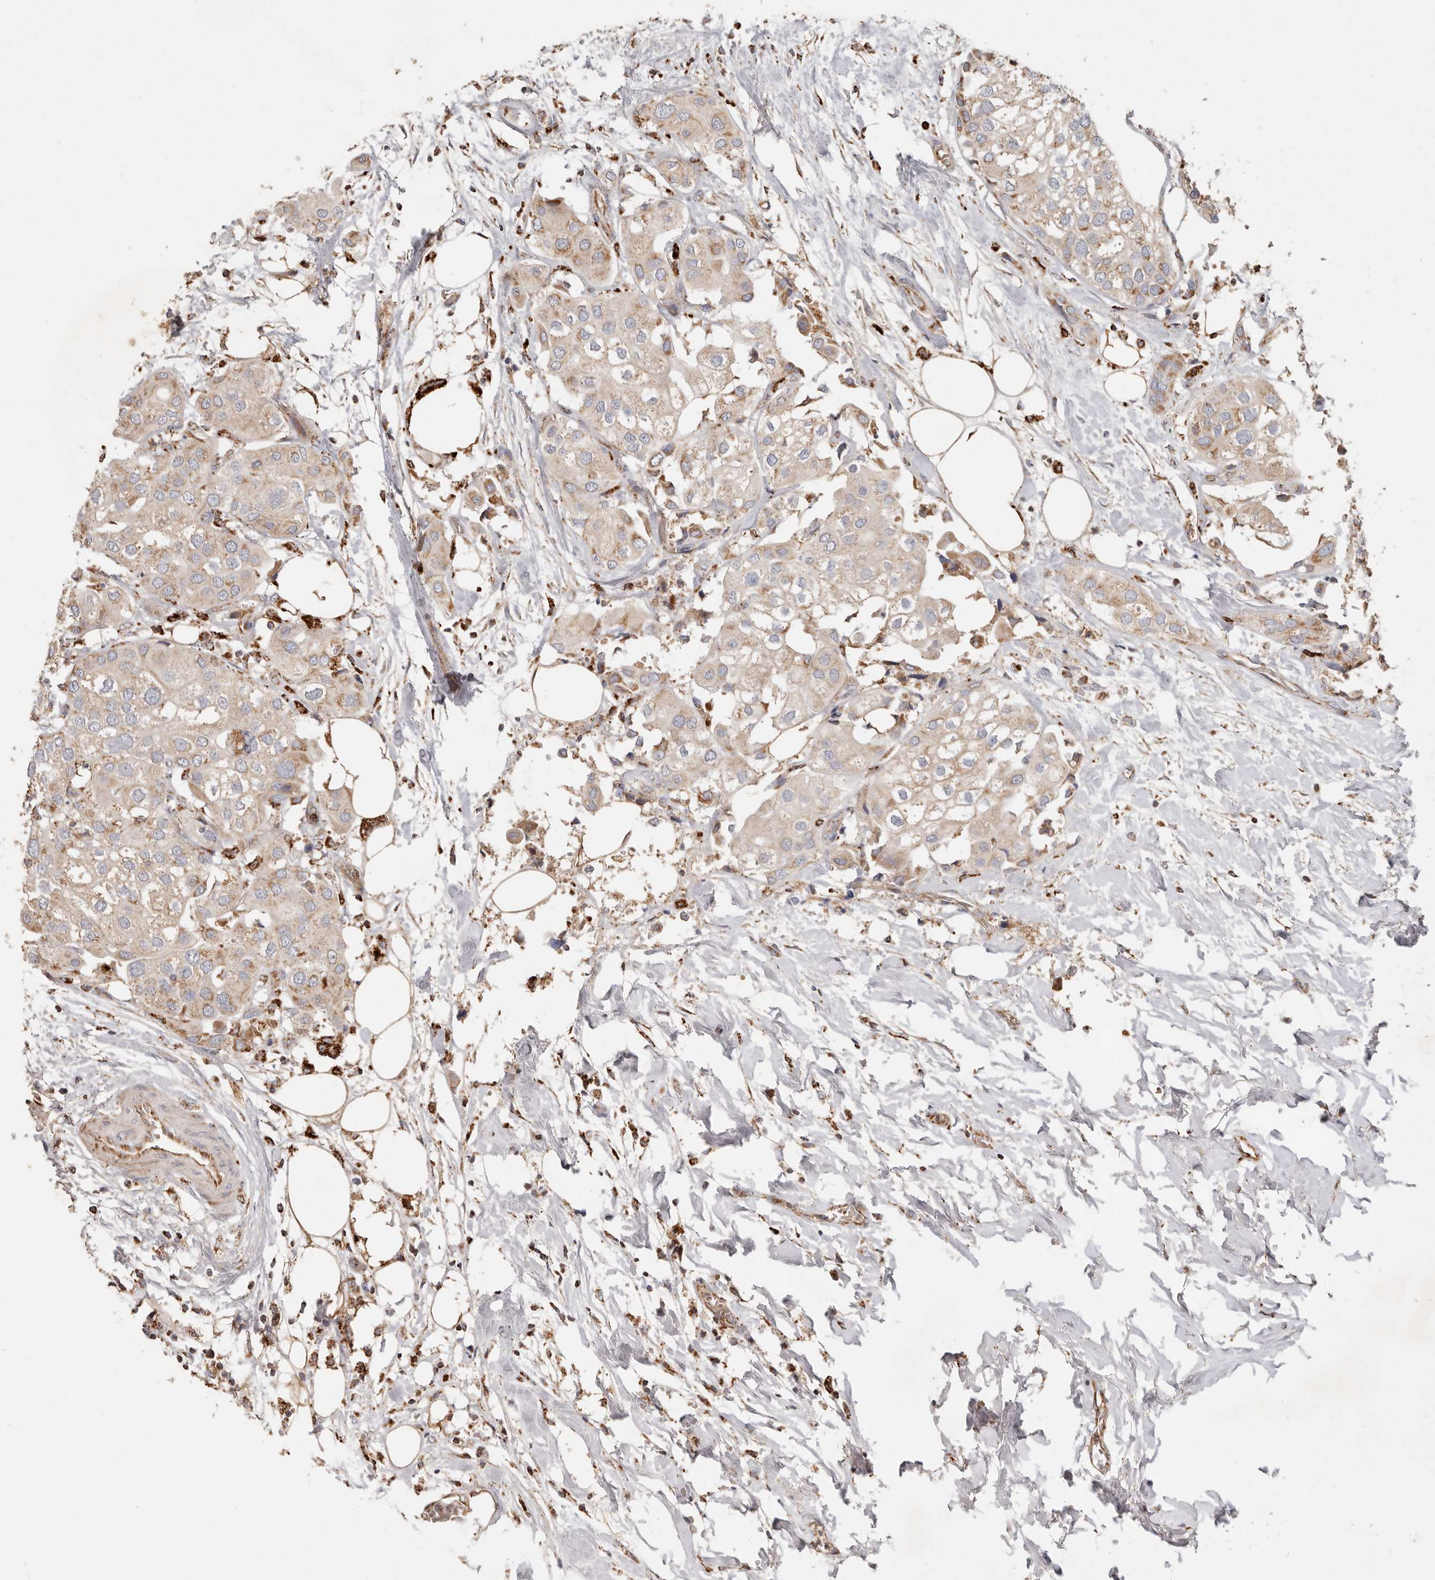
{"staining": {"intensity": "weak", "quantity": ">75%", "location": "cytoplasmic/membranous"}, "tissue": "urothelial cancer", "cell_type": "Tumor cells", "image_type": "cancer", "snomed": [{"axis": "morphology", "description": "Urothelial carcinoma, High grade"}, {"axis": "topography", "description": "Urinary bladder"}], "caption": "Immunohistochemistry micrograph of human high-grade urothelial carcinoma stained for a protein (brown), which reveals low levels of weak cytoplasmic/membranous positivity in approximately >75% of tumor cells.", "gene": "ARHGEF10L", "patient": {"sex": "male", "age": 64}}